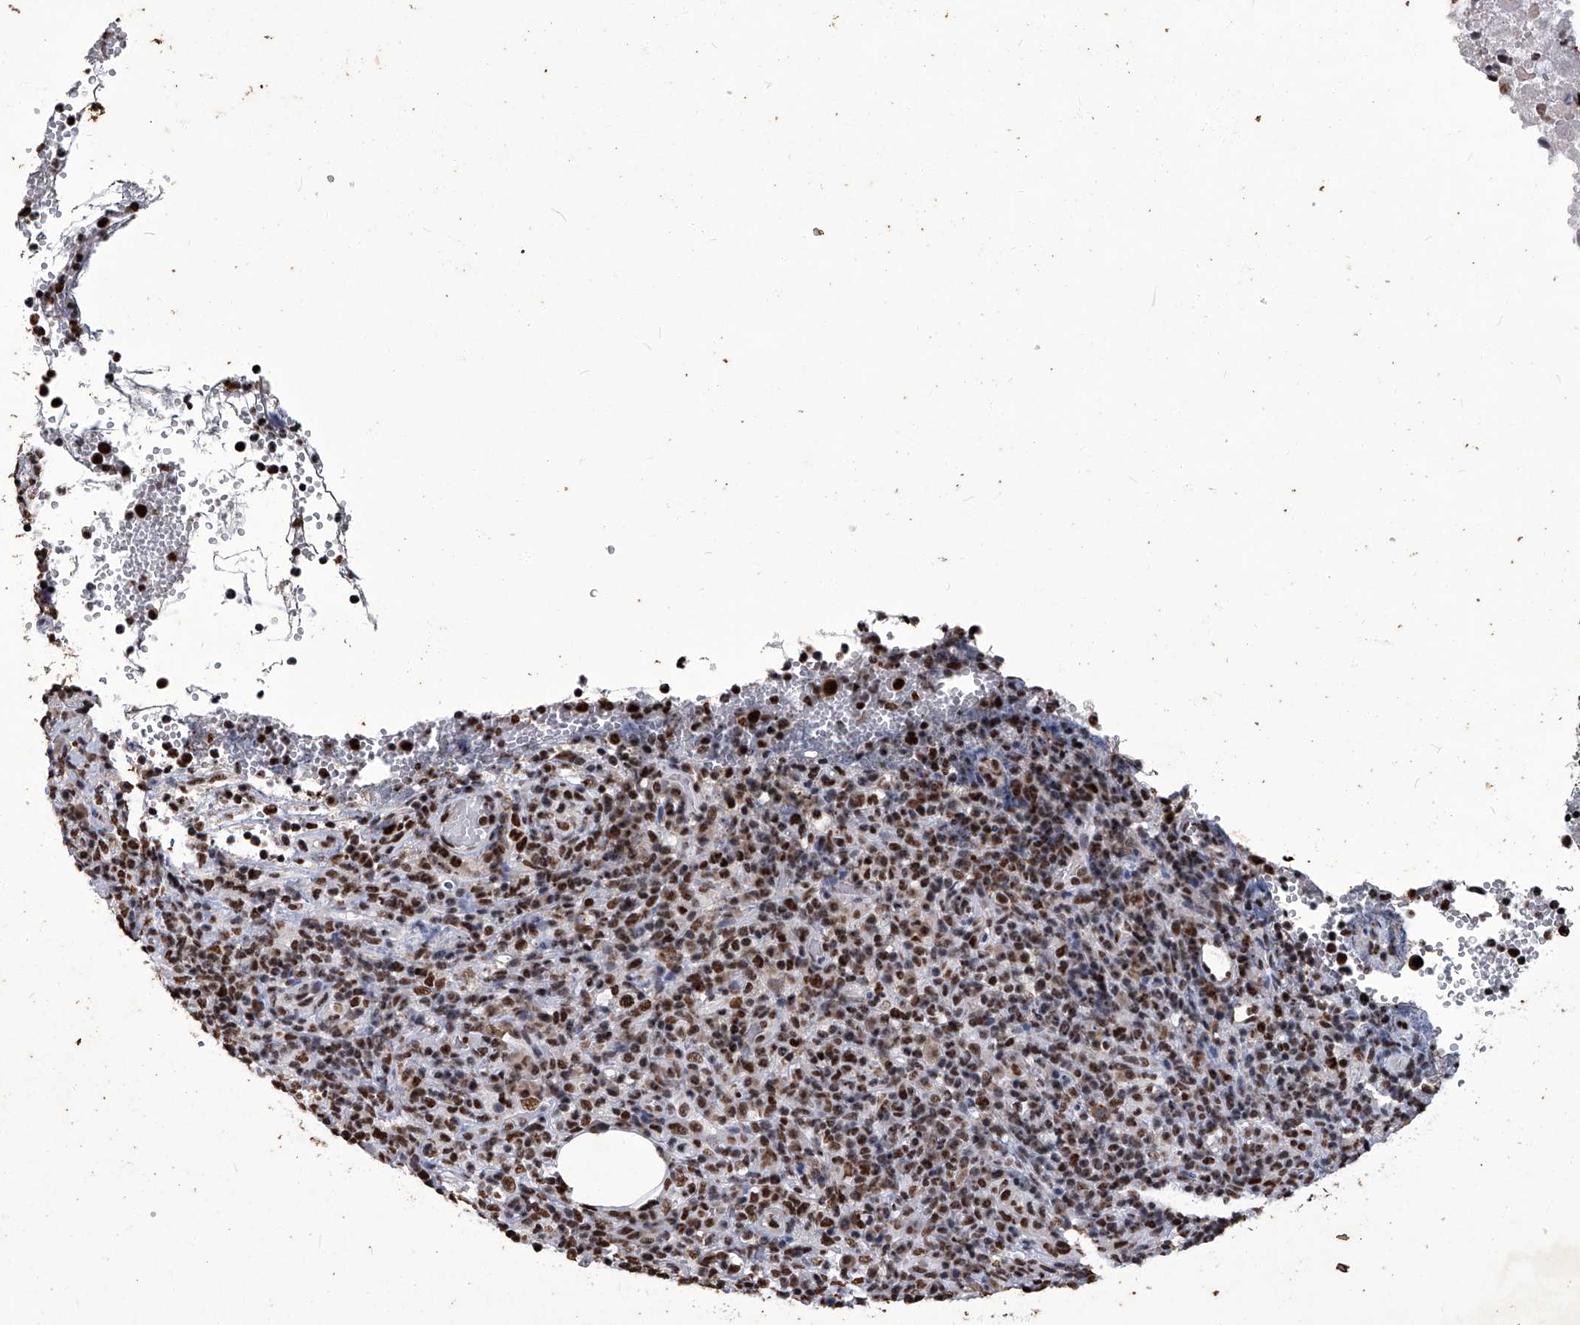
{"staining": {"intensity": "moderate", "quantity": ">75%", "location": "nuclear"}, "tissue": "lymphoma", "cell_type": "Tumor cells", "image_type": "cancer", "snomed": [{"axis": "morphology", "description": "Malignant lymphoma, non-Hodgkin's type, High grade"}, {"axis": "topography", "description": "Lymph node"}], "caption": "High-grade malignant lymphoma, non-Hodgkin's type stained with immunohistochemistry (IHC) shows moderate nuclear expression in about >75% of tumor cells.", "gene": "HBP1", "patient": {"sex": "female", "age": 76}}